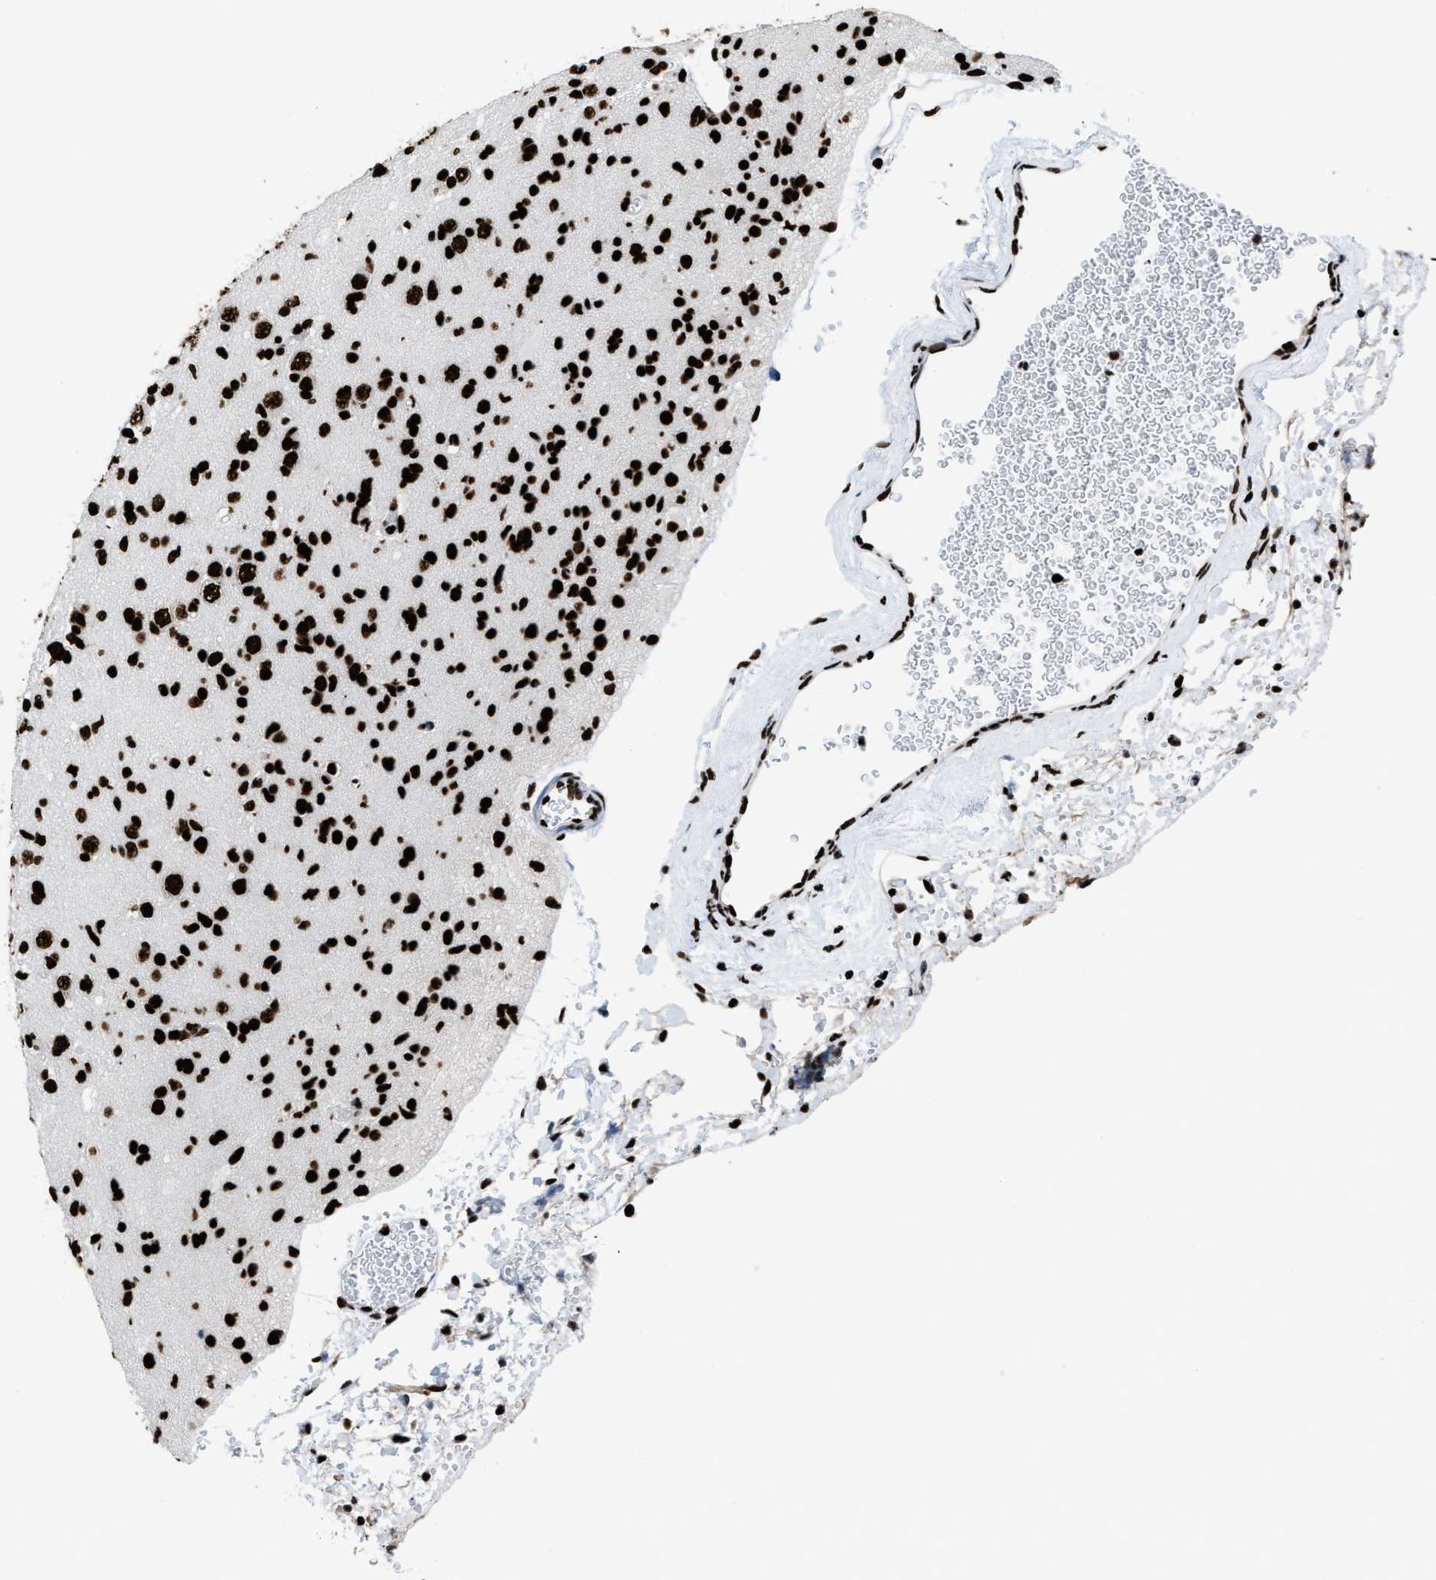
{"staining": {"intensity": "strong", "quantity": ">75%", "location": "nuclear"}, "tissue": "glioma", "cell_type": "Tumor cells", "image_type": "cancer", "snomed": [{"axis": "morphology", "description": "Glioma, malignant, Low grade"}, {"axis": "topography", "description": "Brain"}], "caption": "Protein positivity by IHC displays strong nuclear staining in about >75% of tumor cells in low-grade glioma (malignant).", "gene": "HNRNPM", "patient": {"sex": "female", "age": 22}}